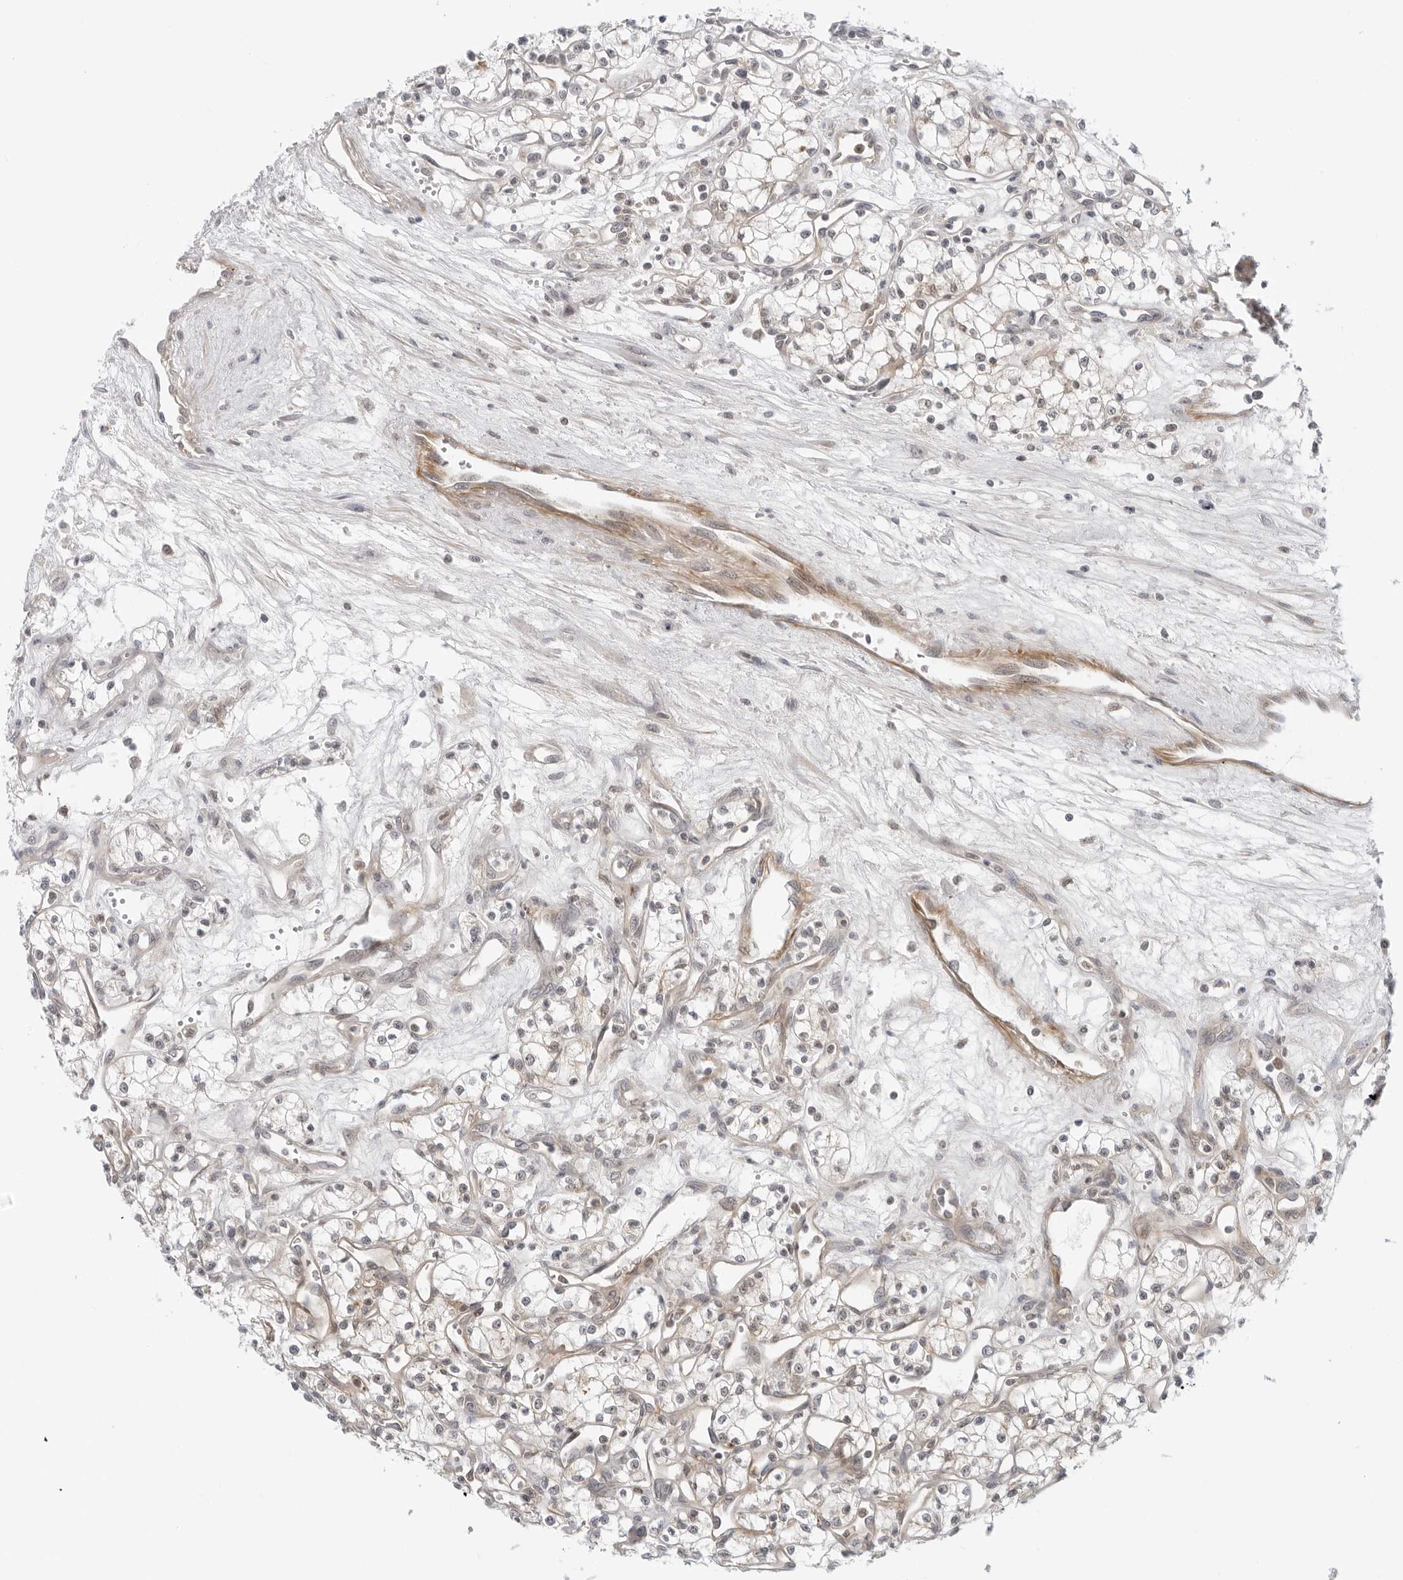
{"staining": {"intensity": "moderate", "quantity": "<25%", "location": "cytoplasmic/membranous"}, "tissue": "renal cancer", "cell_type": "Tumor cells", "image_type": "cancer", "snomed": [{"axis": "morphology", "description": "Adenocarcinoma, NOS"}, {"axis": "topography", "description": "Kidney"}], "caption": "A high-resolution micrograph shows immunohistochemistry staining of adenocarcinoma (renal), which displays moderate cytoplasmic/membranous staining in about <25% of tumor cells.", "gene": "SUGCT", "patient": {"sex": "male", "age": 59}}